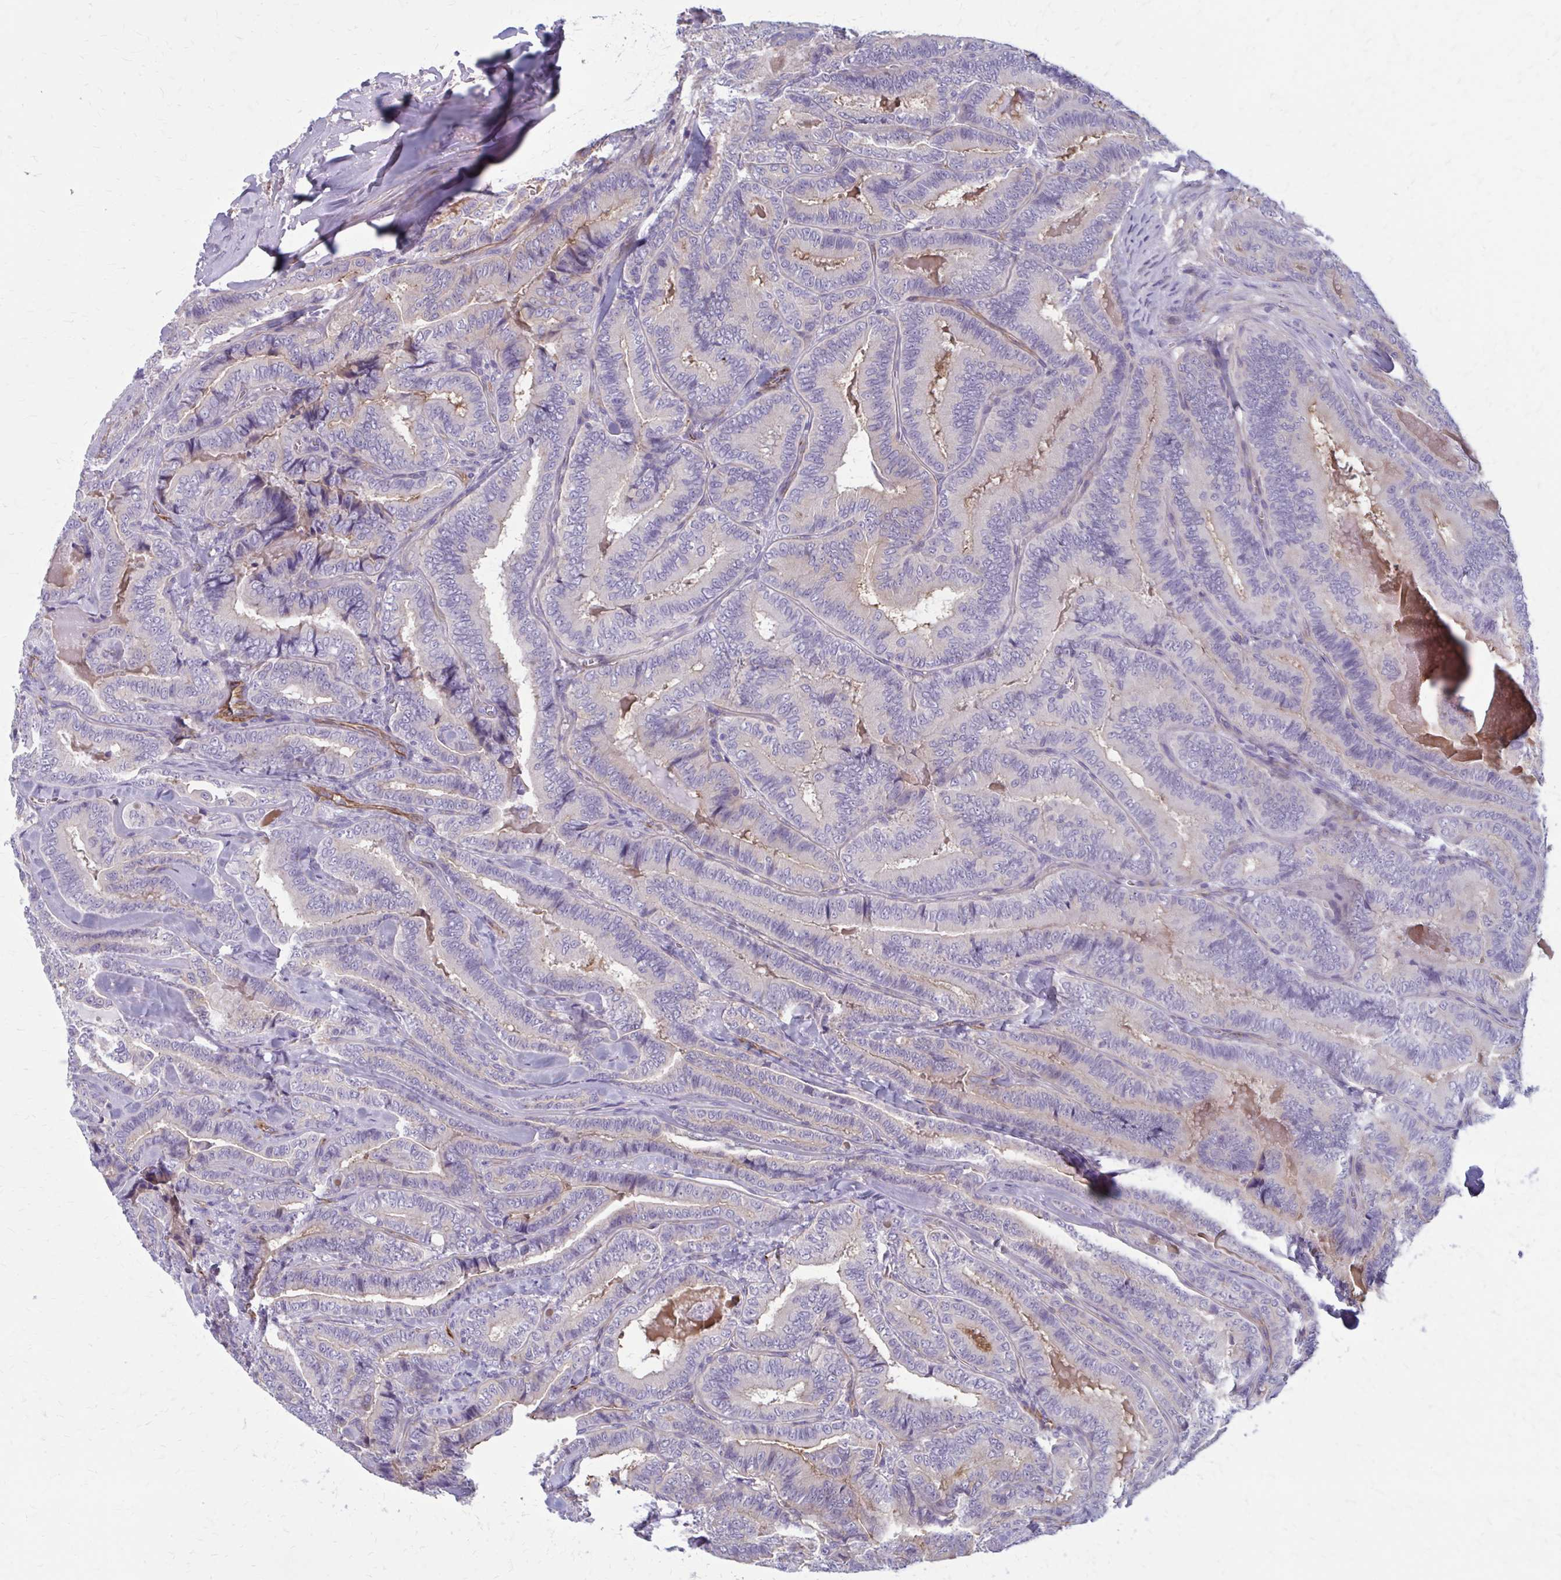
{"staining": {"intensity": "negative", "quantity": "none", "location": "none"}, "tissue": "thyroid cancer", "cell_type": "Tumor cells", "image_type": "cancer", "snomed": [{"axis": "morphology", "description": "Papillary adenocarcinoma, NOS"}, {"axis": "topography", "description": "Thyroid gland"}], "caption": "High magnification brightfield microscopy of papillary adenocarcinoma (thyroid) stained with DAB (brown) and counterstained with hematoxylin (blue): tumor cells show no significant staining.", "gene": "ZDHHC7", "patient": {"sex": "male", "age": 61}}